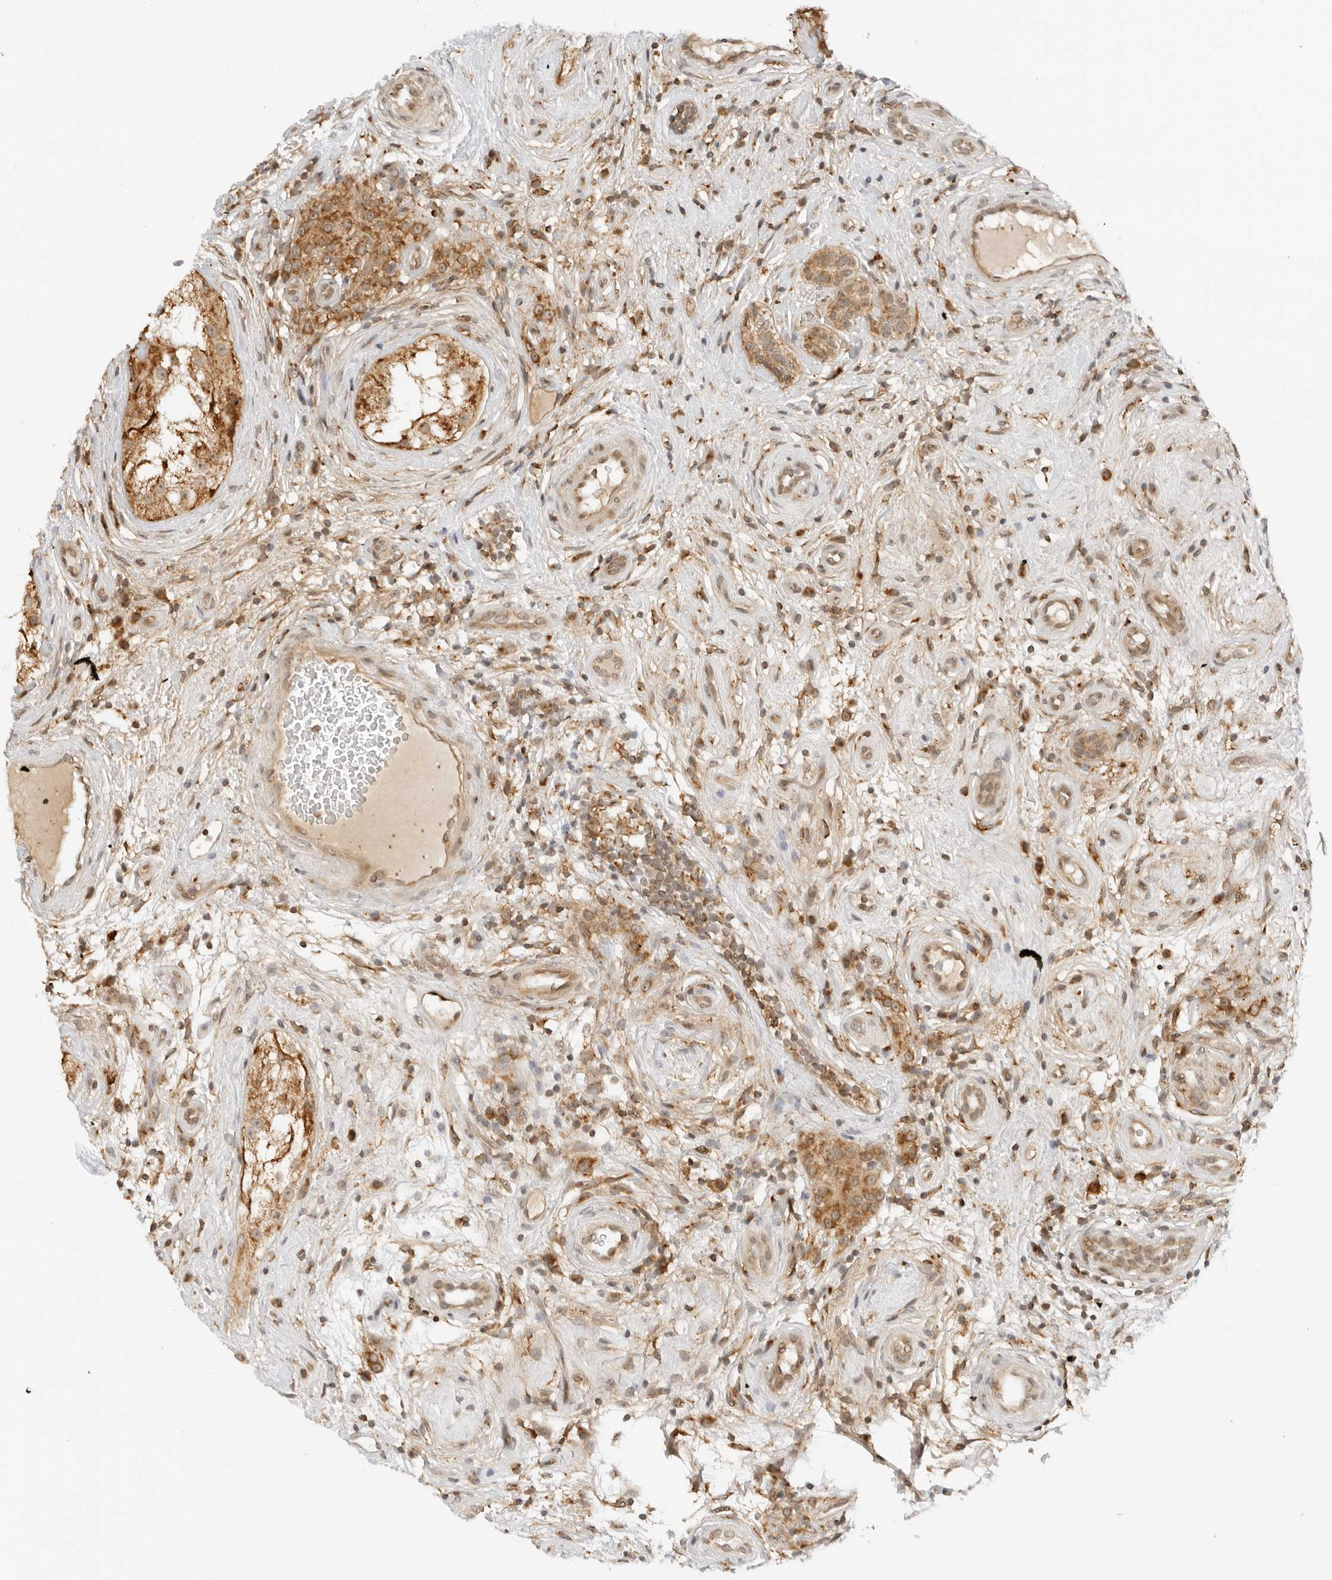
{"staining": {"intensity": "moderate", "quantity": ">75%", "location": "cytoplasmic/membranous"}, "tissue": "testis cancer", "cell_type": "Tumor cells", "image_type": "cancer", "snomed": [{"axis": "morphology", "description": "Seminoma, NOS"}, {"axis": "topography", "description": "Testis"}], "caption": "Immunohistochemistry (IHC) micrograph of testis cancer (seminoma) stained for a protein (brown), which shows medium levels of moderate cytoplasmic/membranous expression in approximately >75% of tumor cells.", "gene": "RC3H1", "patient": {"sex": "male", "age": 49}}